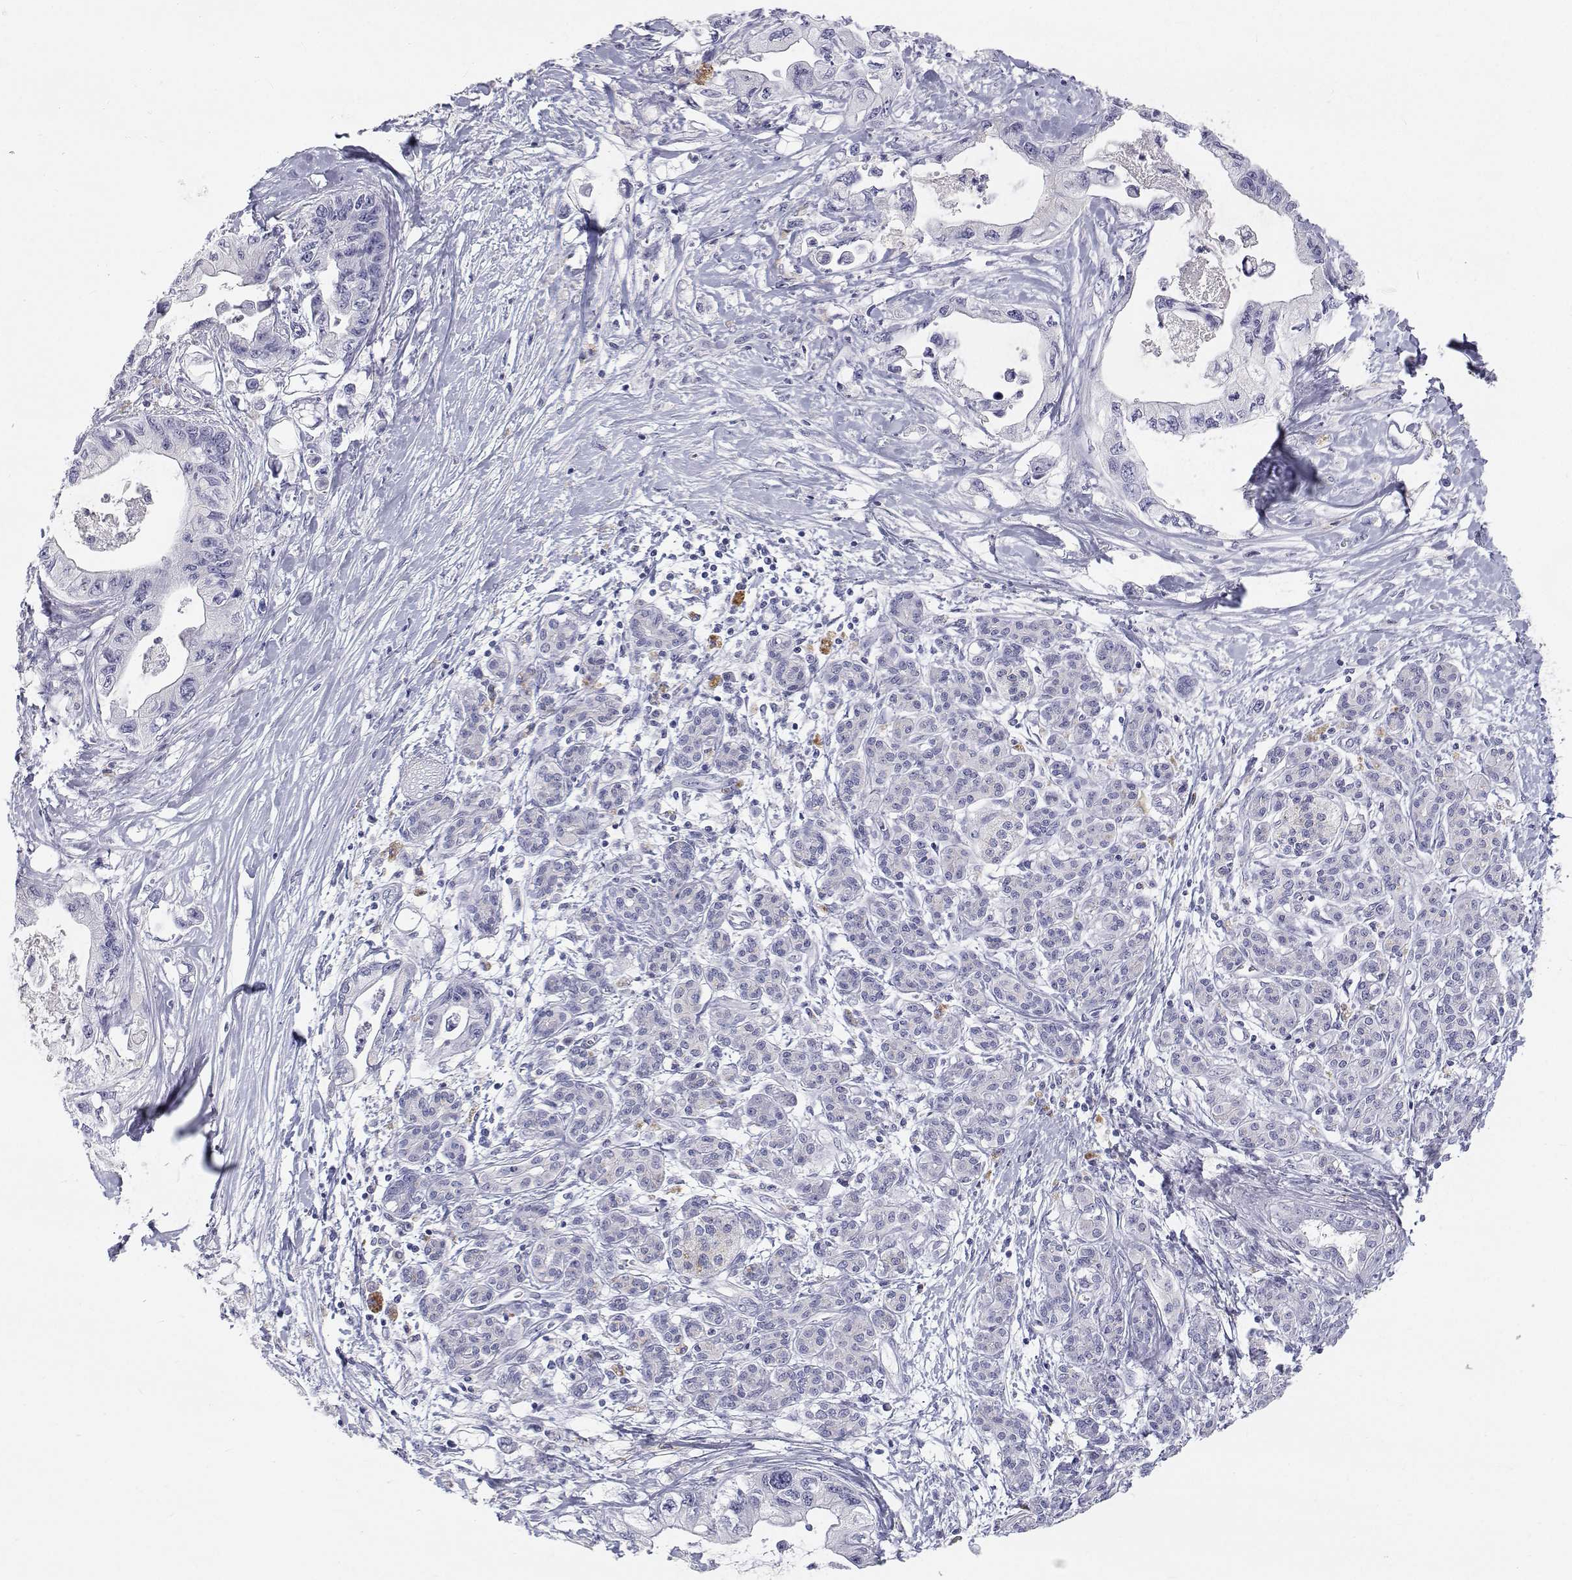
{"staining": {"intensity": "negative", "quantity": "none", "location": "none"}, "tissue": "pancreatic cancer", "cell_type": "Tumor cells", "image_type": "cancer", "snomed": [{"axis": "morphology", "description": "Adenocarcinoma, NOS"}, {"axis": "topography", "description": "Pancreas"}], "caption": "Tumor cells show no significant staining in pancreatic cancer.", "gene": "NCR2", "patient": {"sex": "male", "age": 61}}